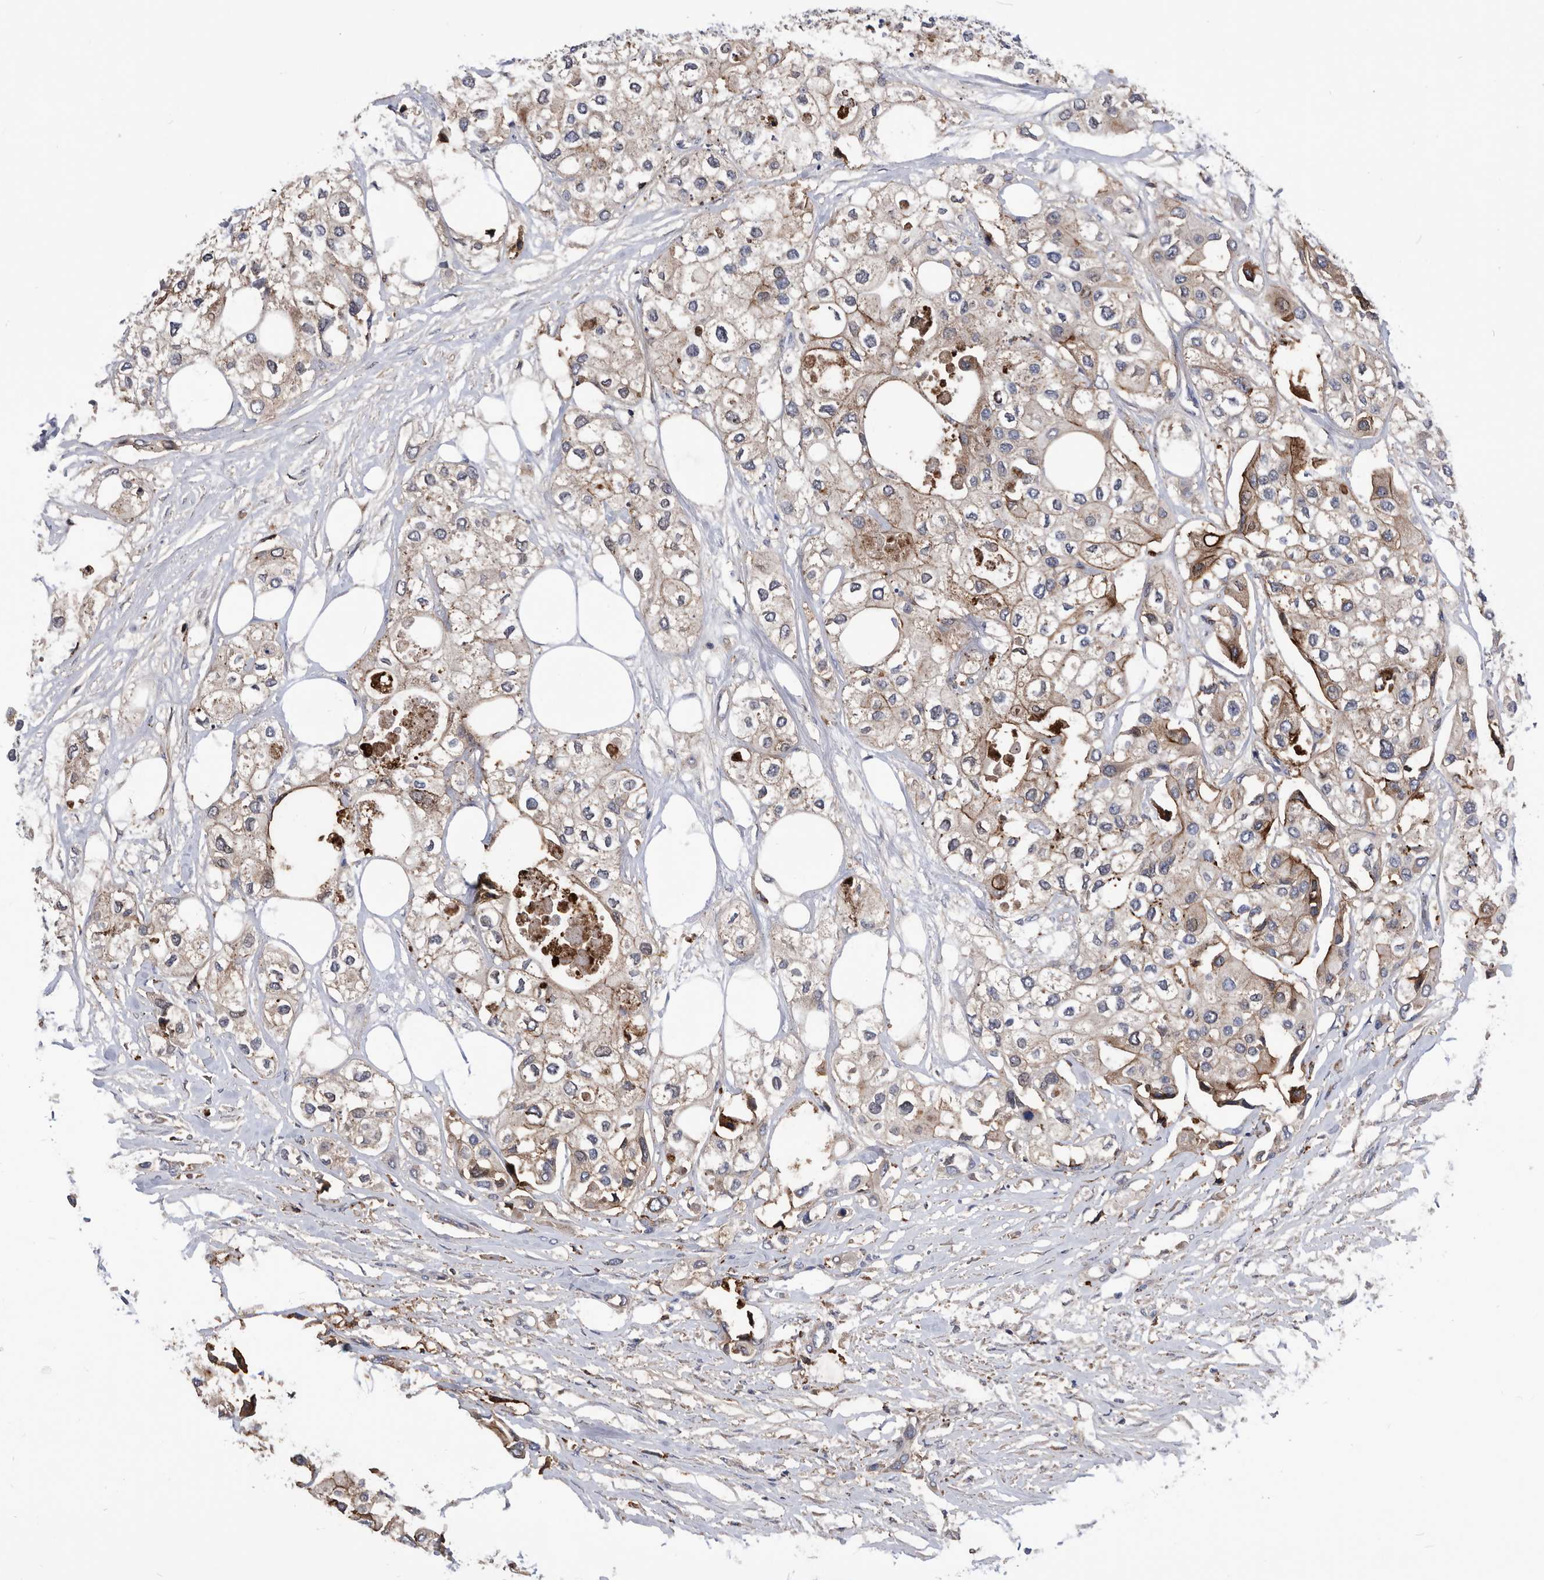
{"staining": {"intensity": "weak", "quantity": "25%-75%", "location": "cytoplasmic/membranous"}, "tissue": "urothelial cancer", "cell_type": "Tumor cells", "image_type": "cancer", "snomed": [{"axis": "morphology", "description": "Urothelial carcinoma, High grade"}, {"axis": "topography", "description": "Urinary bladder"}], "caption": "Tumor cells display low levels of weak cytoplasmic/membranous positivity in about 25%-75% of cells in human urothelial cancer.", "gene": "BAIAP3", "patient": {"sex": "male", "age": 64}}